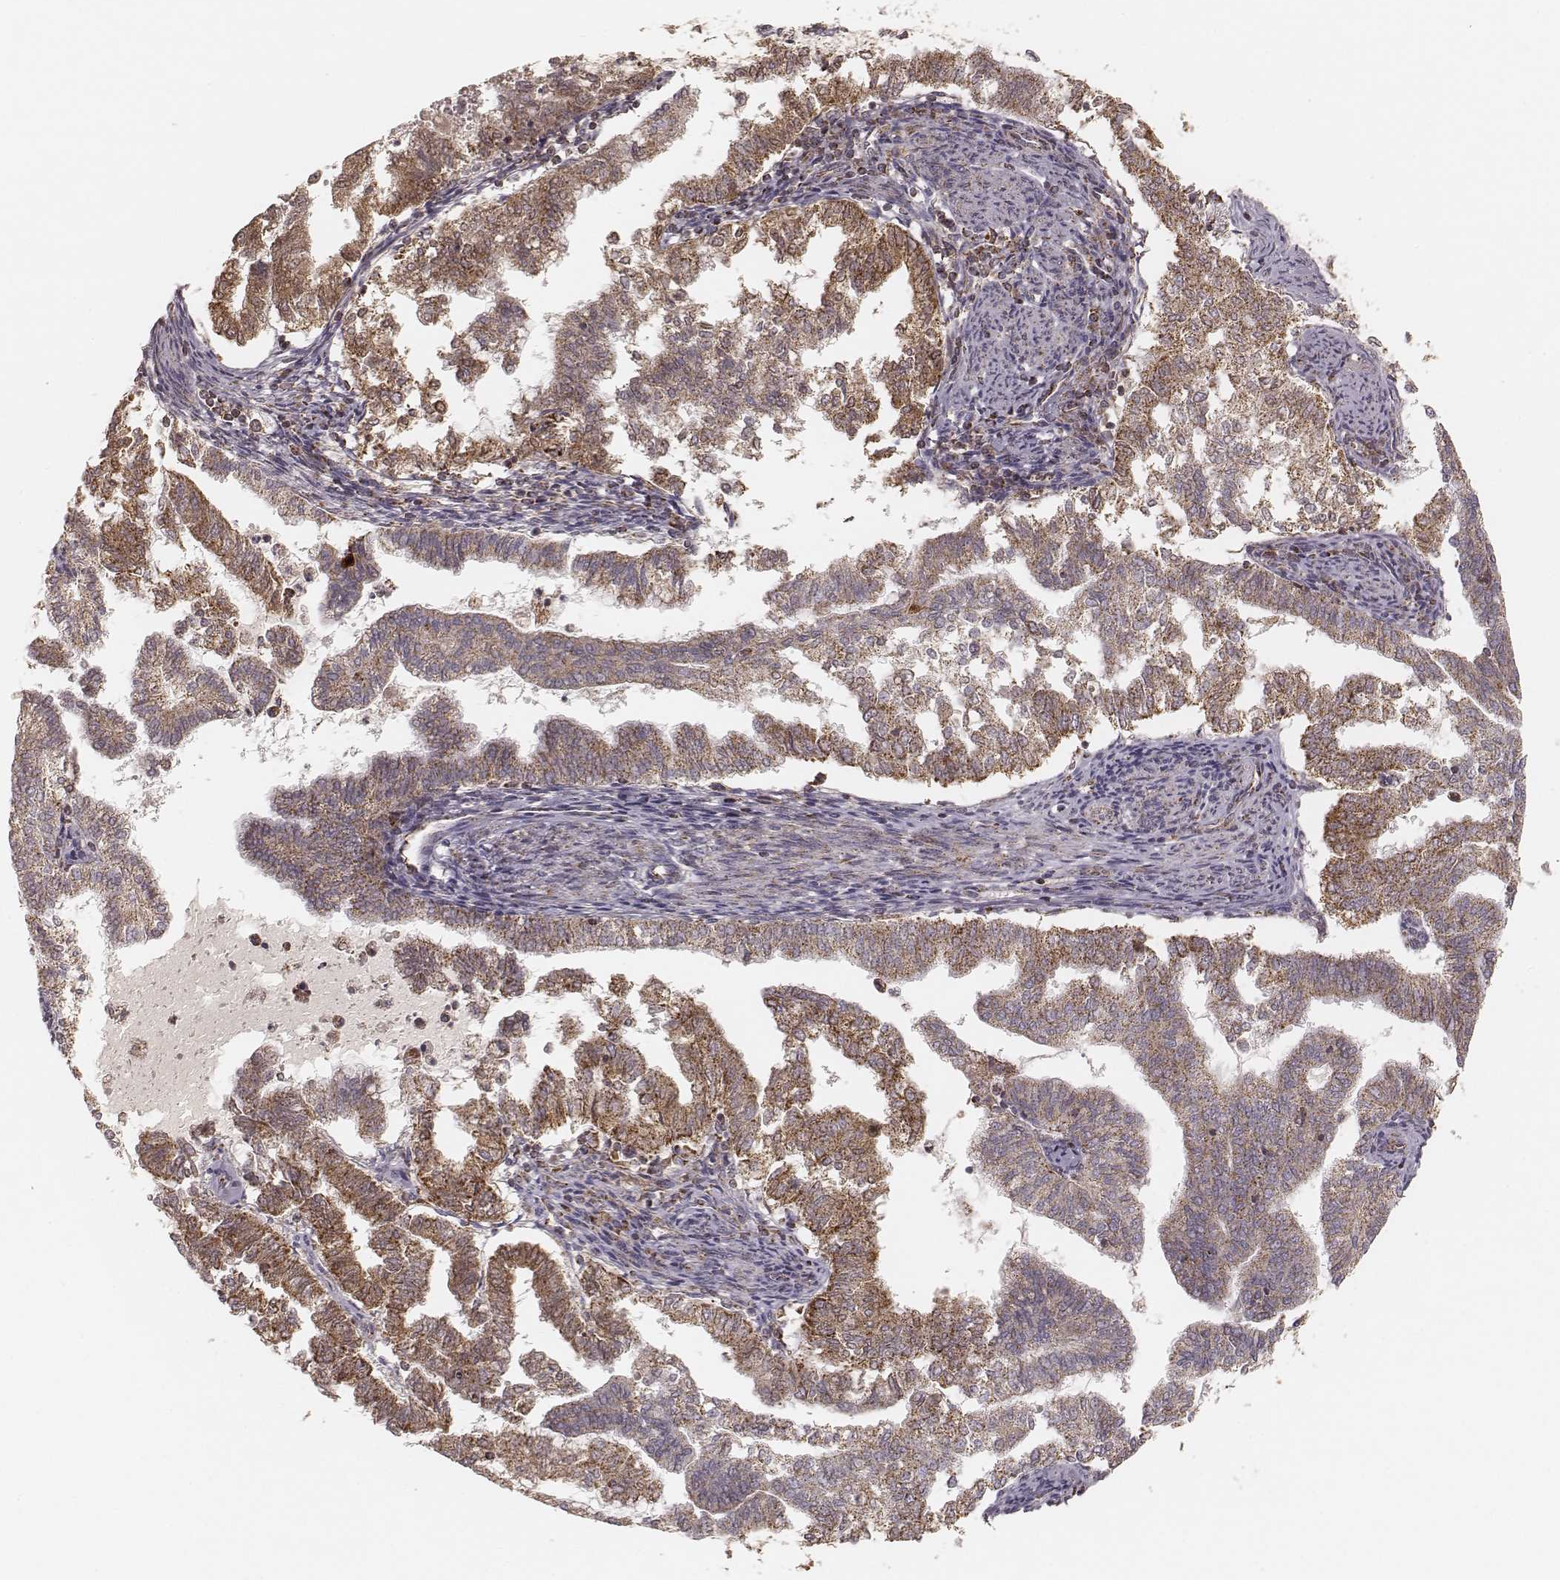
{"staining": {"intensity": "moderate", "quantity": ">75%", "location": "cytoplasmic/membranous"}, "tissue": "endometrial cancer", "cell_type": "Tumor cells", "image_type": "cancer", "snomed": [{"axis": "morphology", "description": "Adenocarcinoma, NOS"}, {"axis": "topography", "description": "Endometrium"}], "caption": "Tumor cells display medium levels of moderate cytoplasmic/membranous positivity in approximately >75% of cells in human endometrial cancer (adenocarcinoma). The staining was performed using DAB, with brown indicating positive protein expression. Nuclei are stained blue with hematoxylin.", "gene": "CS", "patient": {"sex": "female", "age": 79}}